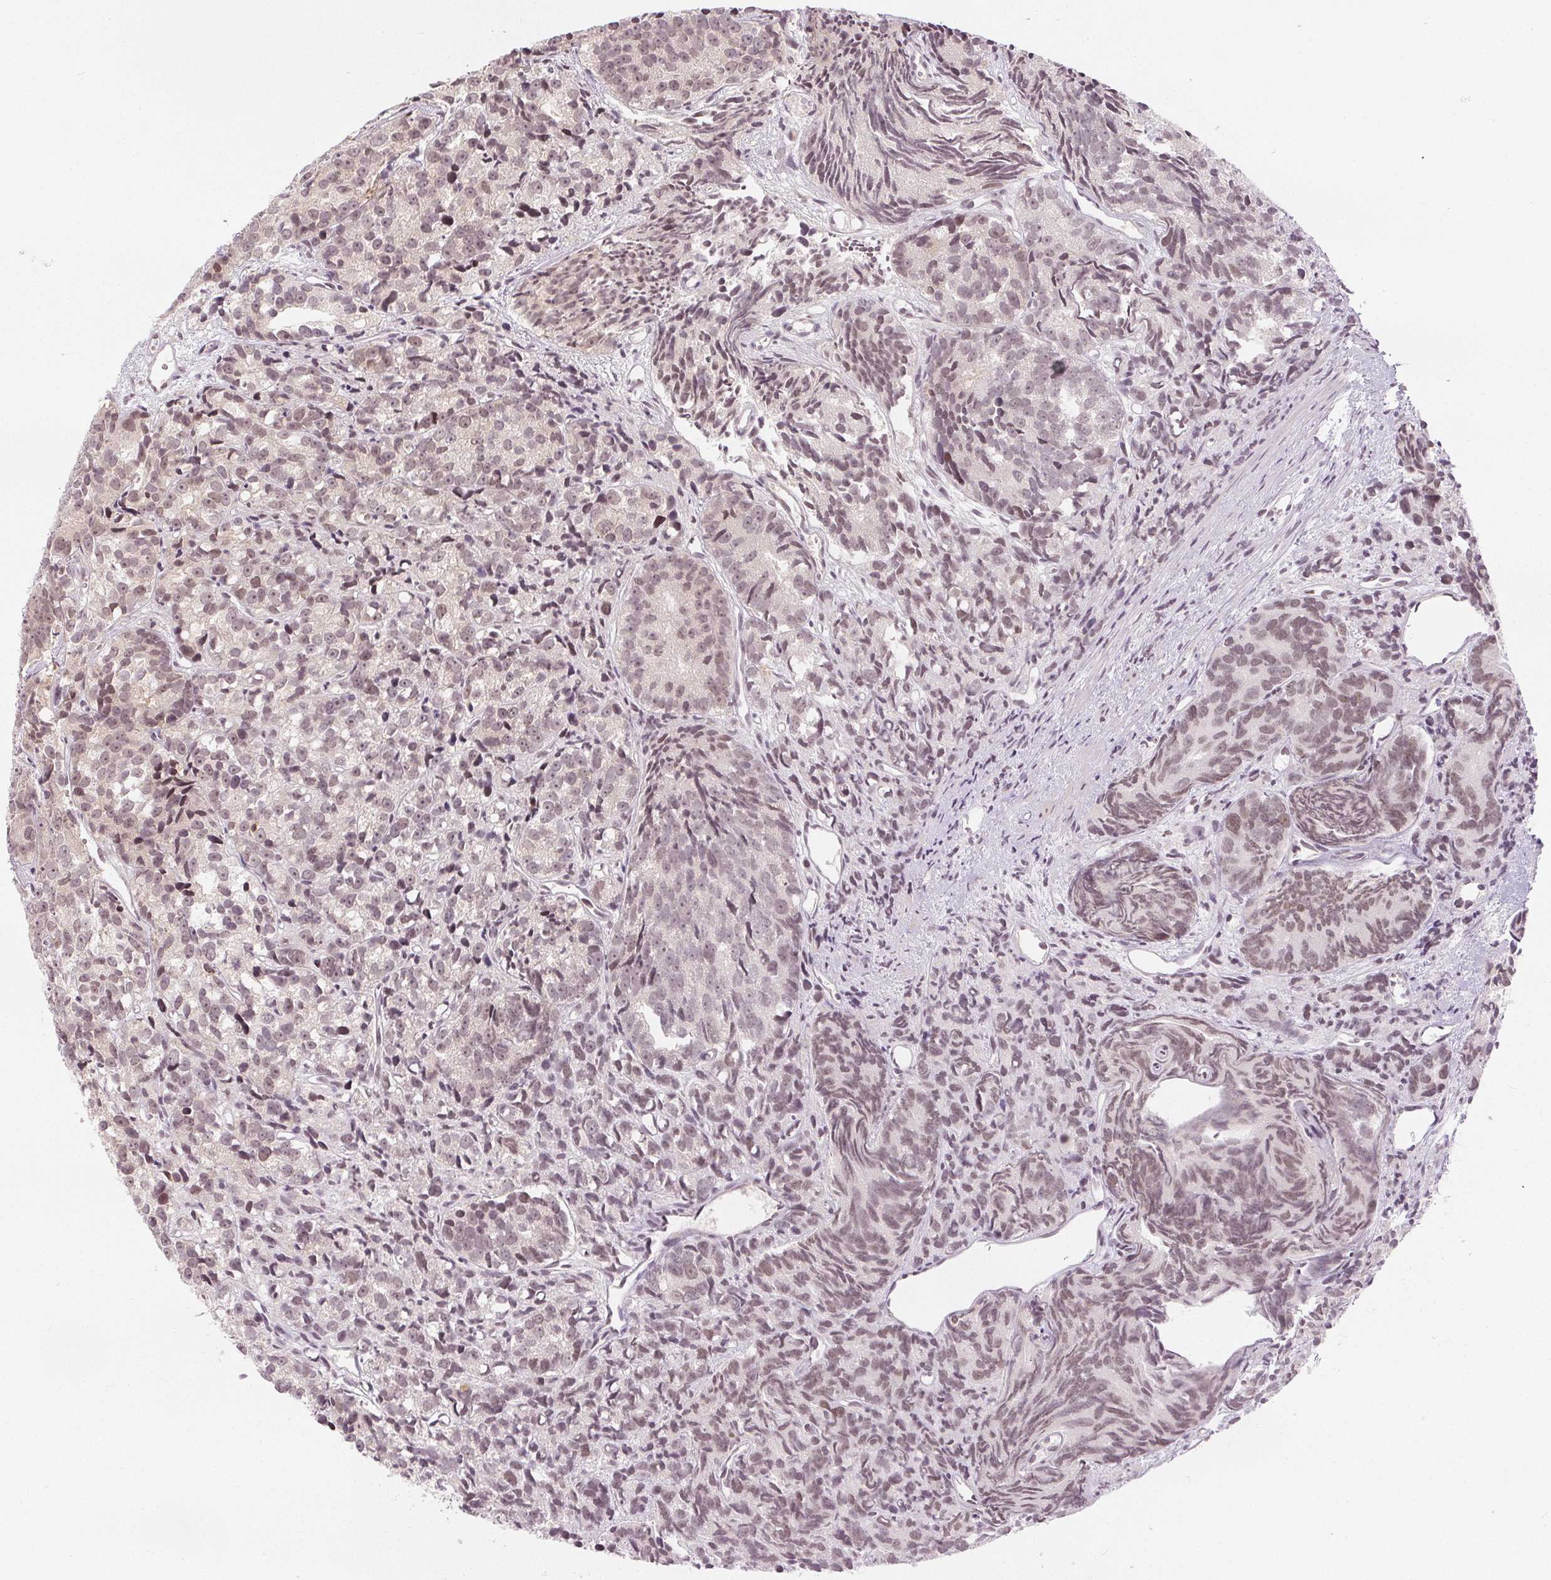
{"staining": {"intensity": "weak", "quantity": "25%-75%", "location": "nuclear"}, "tissue": "prostate cancer", "cell_type": "Tumor cells", "image_type": "cancer", "snomed": [{"axis": "morphology", "description": "Adenocarcinoma, High grade"}, {"axis": "topography", "description": "Prostate"}], "caption": "Tumor cells display weak nuclear positivity in about 25%-75% of cells in prostate cancer (adenocarcinoma (high-grade)). (DAB = brown stain, brightfield microscopy at high magnification).", "gene": "DEK", "patient": {"sex": "male", "age": 77}}